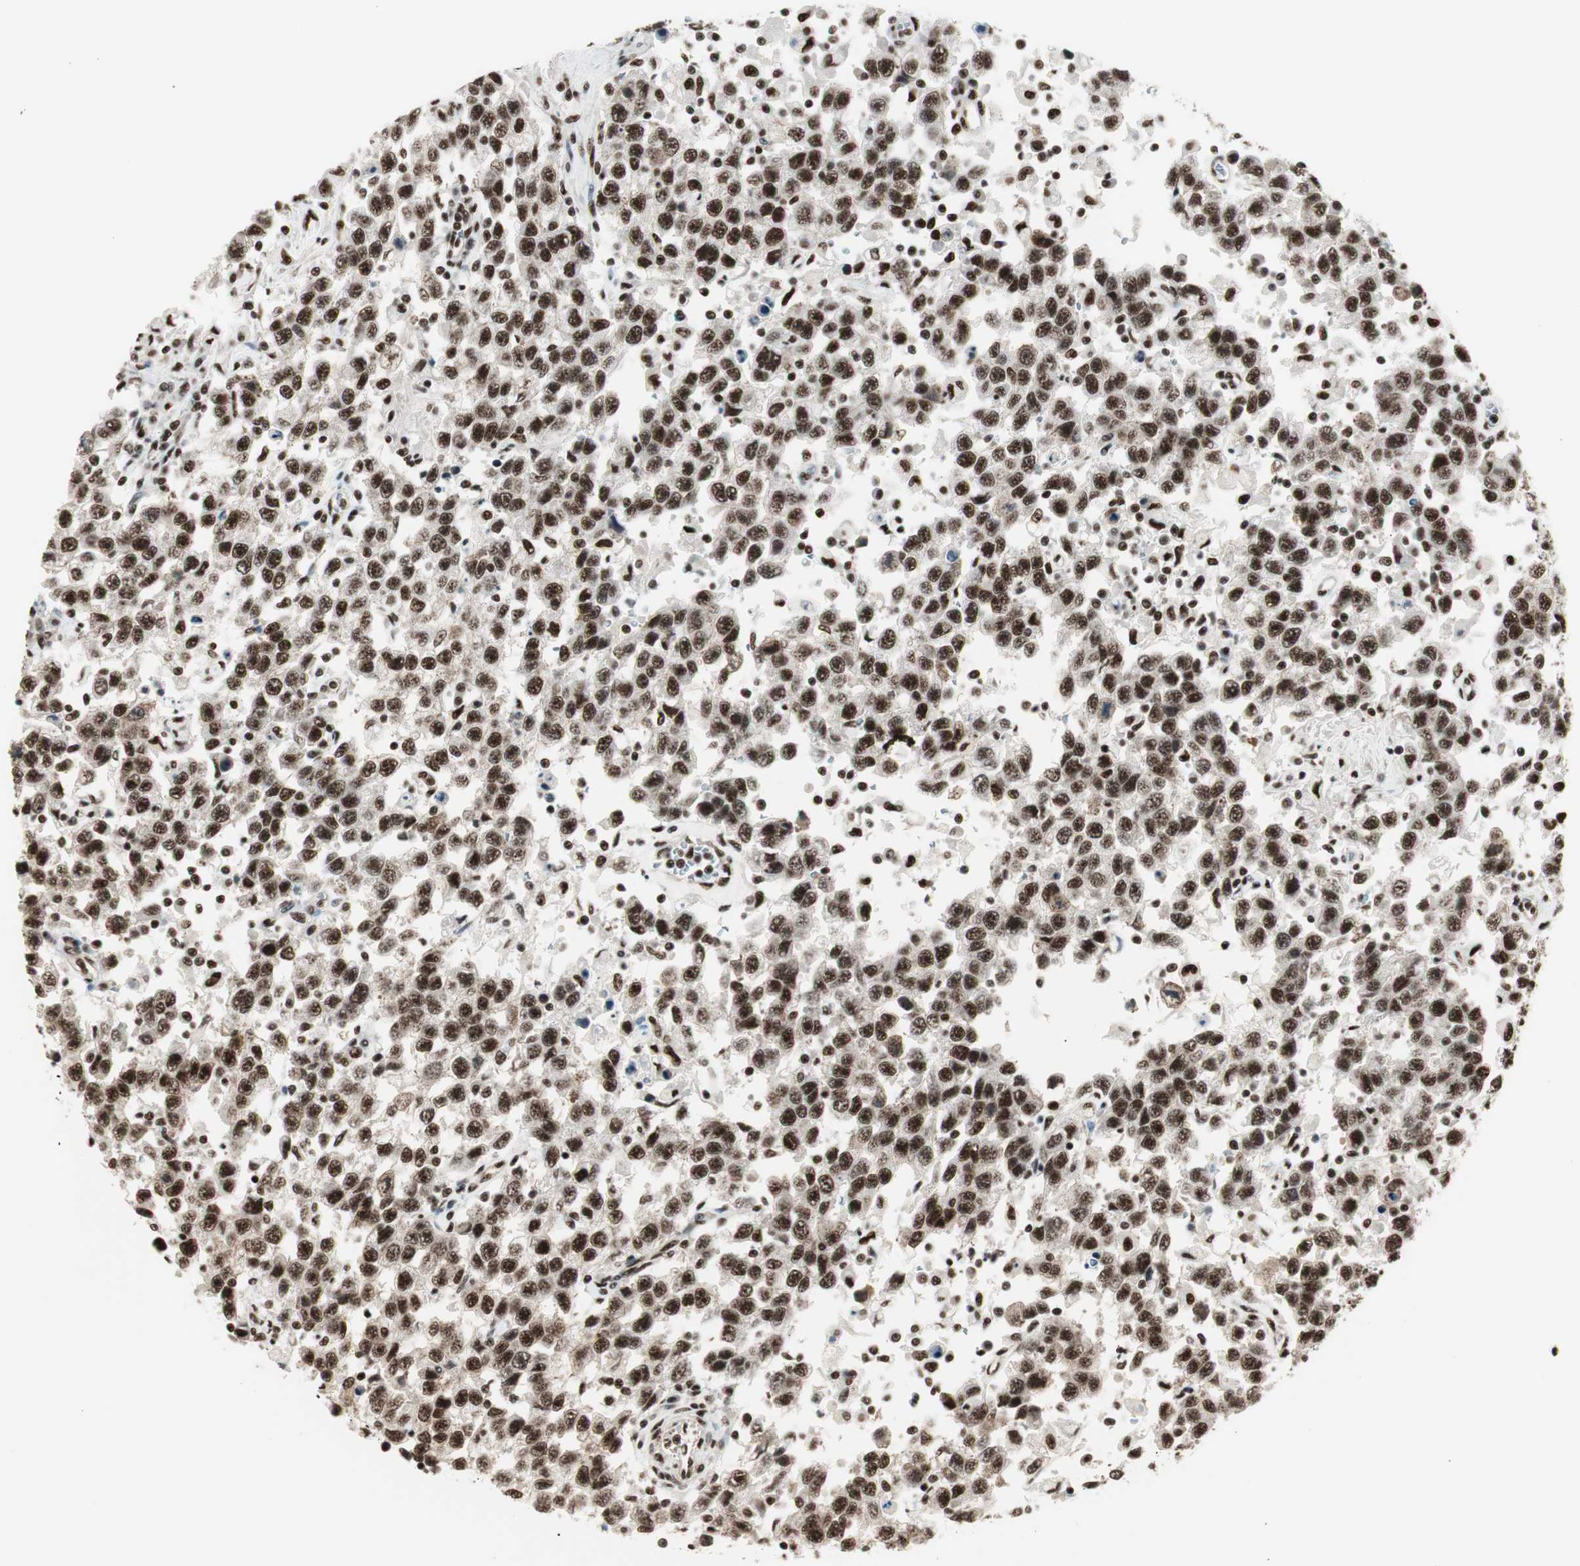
{"staining": {"intensity": "strong", "quantity": ">75%", "location": "nuclear"}, "tissue": "testis cancer", "cell_type": "Tumor cells", "image_type": "cancer", "snomed": [{"axis": "morphology", "description": "Seminoma, NOS"}, {"axis": "topography", "description": "Testis"}], "caption": "Protein analysis of testis cancer (seminoma) tissue displays strong nuclear expression in approximately >75% of tumor cells.", "gene": "HEXIM1", "patient": {"sex": "male", "age": 41}}